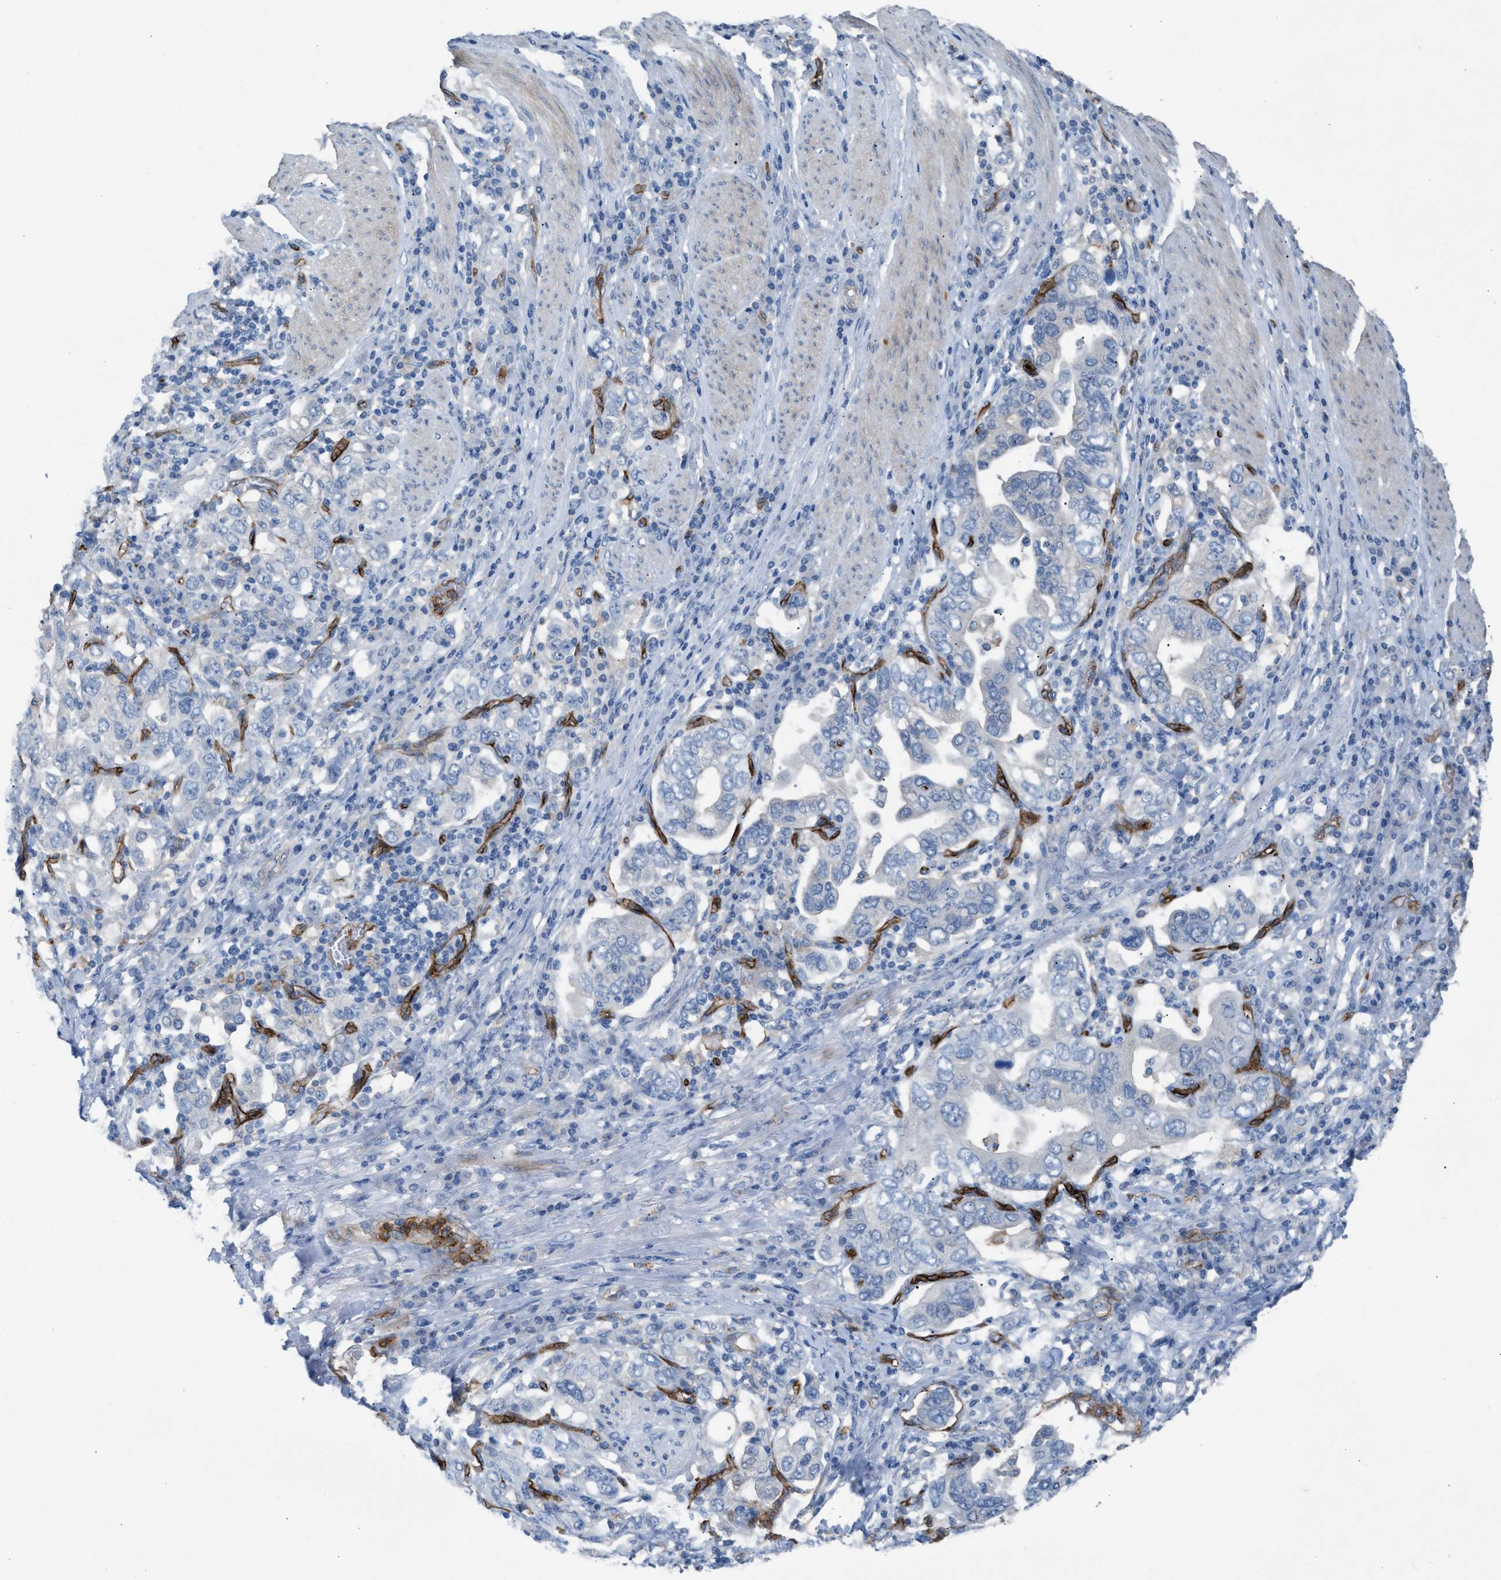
{"staining": {"intensity": "negative", "quantity": "none", "location": "none"}, "tissue": "stomach cancer", "cell_type": "Tumor cells", "image_type": "cancer", "snomed": [{"axis": "morphology", "description": "Adenocarcinoma, NOS"}, {"axis": "topography", "description": "Stomach, upper"}], "caption": "DAB immunohistochemical staining of human stomach adenocarcinoma reveals no significant staining in tumor cells.", "gene": "DYSF", "patient": {"sex": "male", "age": 62}}